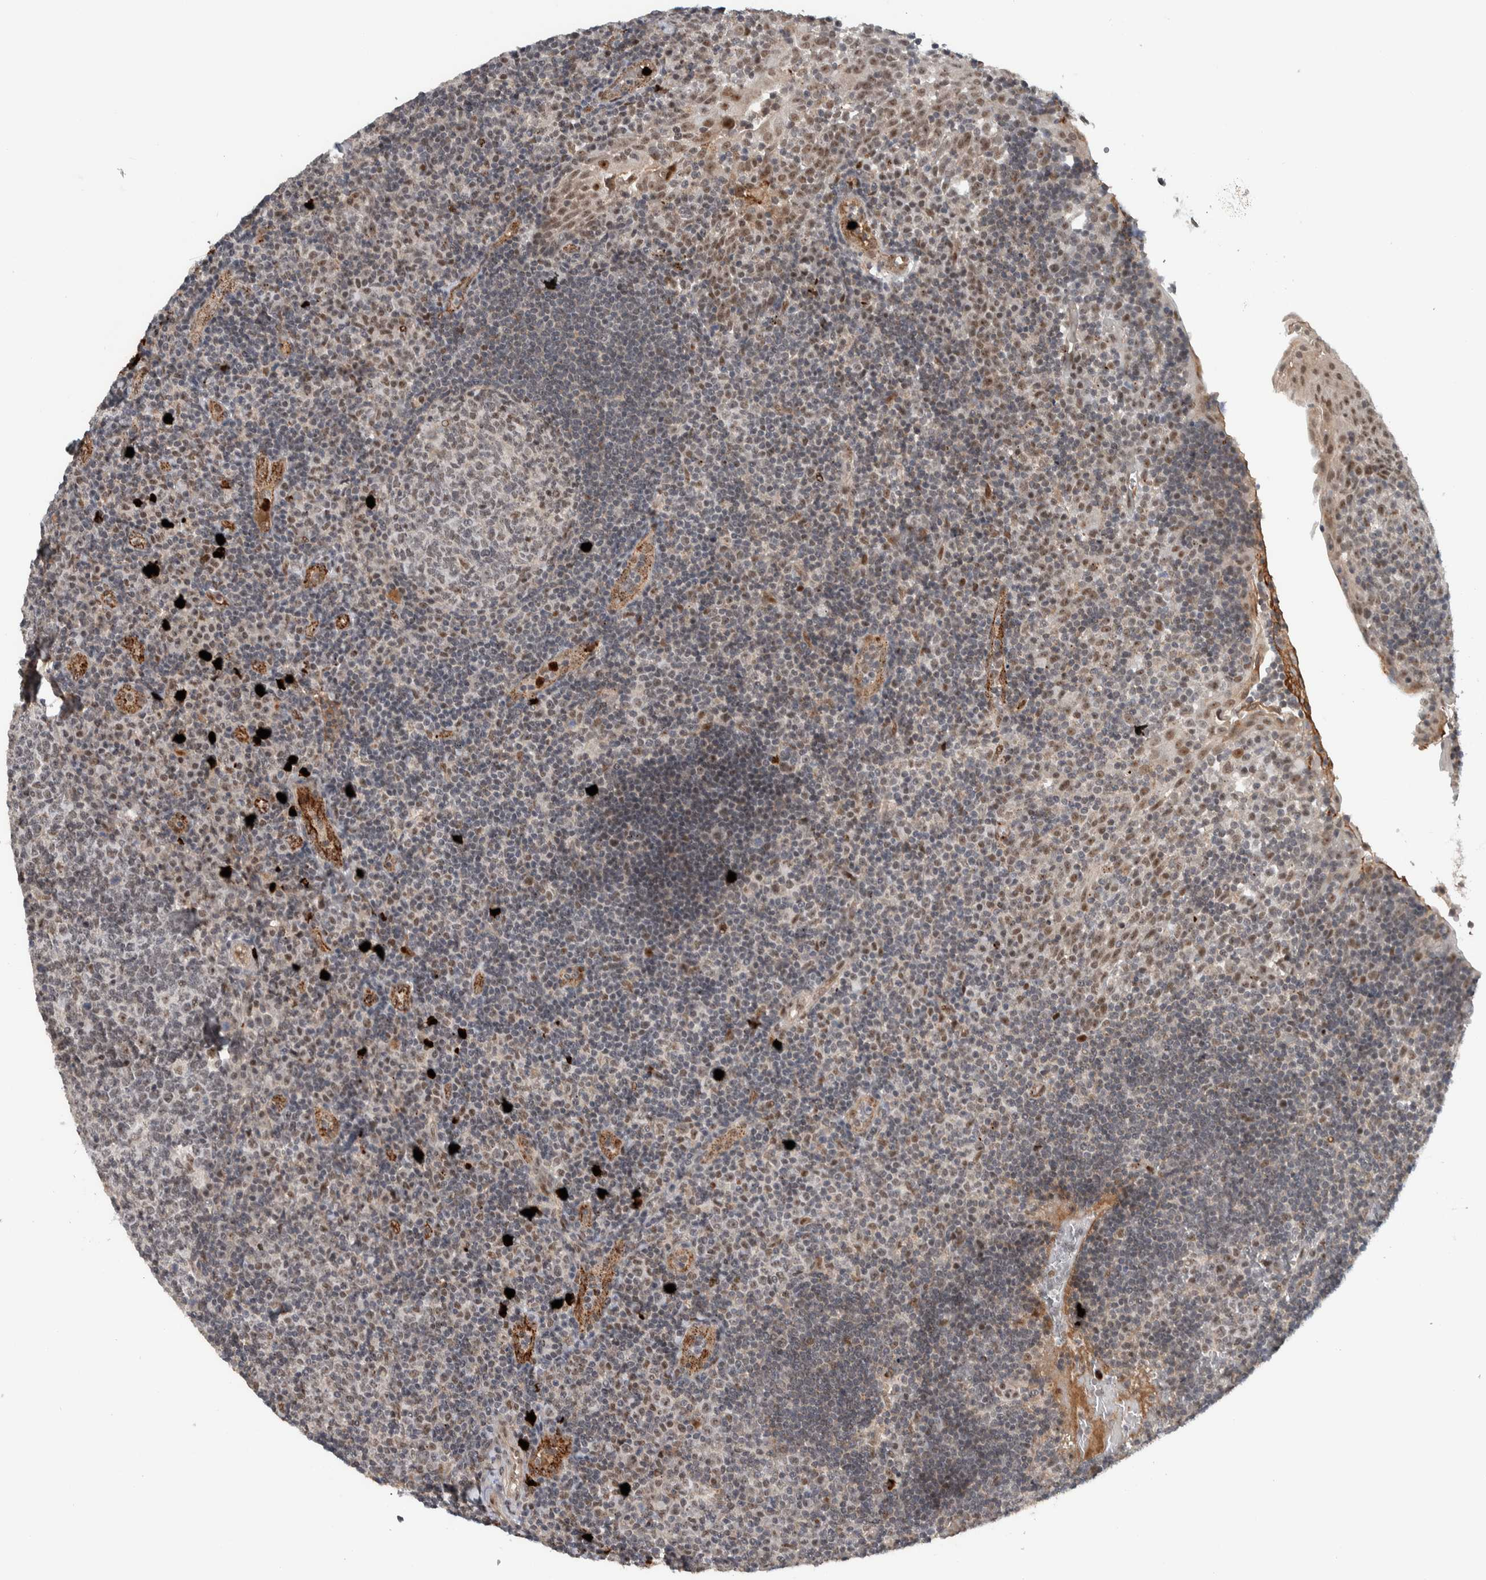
{"staining": {"intensity": "weak", "quantity": "25%-75%", "location": "nuclear"}, "tissue": "tonsil", "cell_type": "Germinal center cells", "image_type": "normal", "snomed": [{"axis": "morphology", "description": "Normal tissue, NOS"}, {"axis": "topography", "description": "Tonsil"}], "caption": "A high-resolution histopathology image shows immunohistochemistry staining of benign tonsil, which shows weak nuclear expression in approximately 25%-75% of germinal center cells. The protein of interest is stained brown, and the nuclei are stained in blue (DAB IHC with brightfield microscopy, high magnification).", "gene": "ZFP91", "patient": {"sex": "female", "age": 40}}